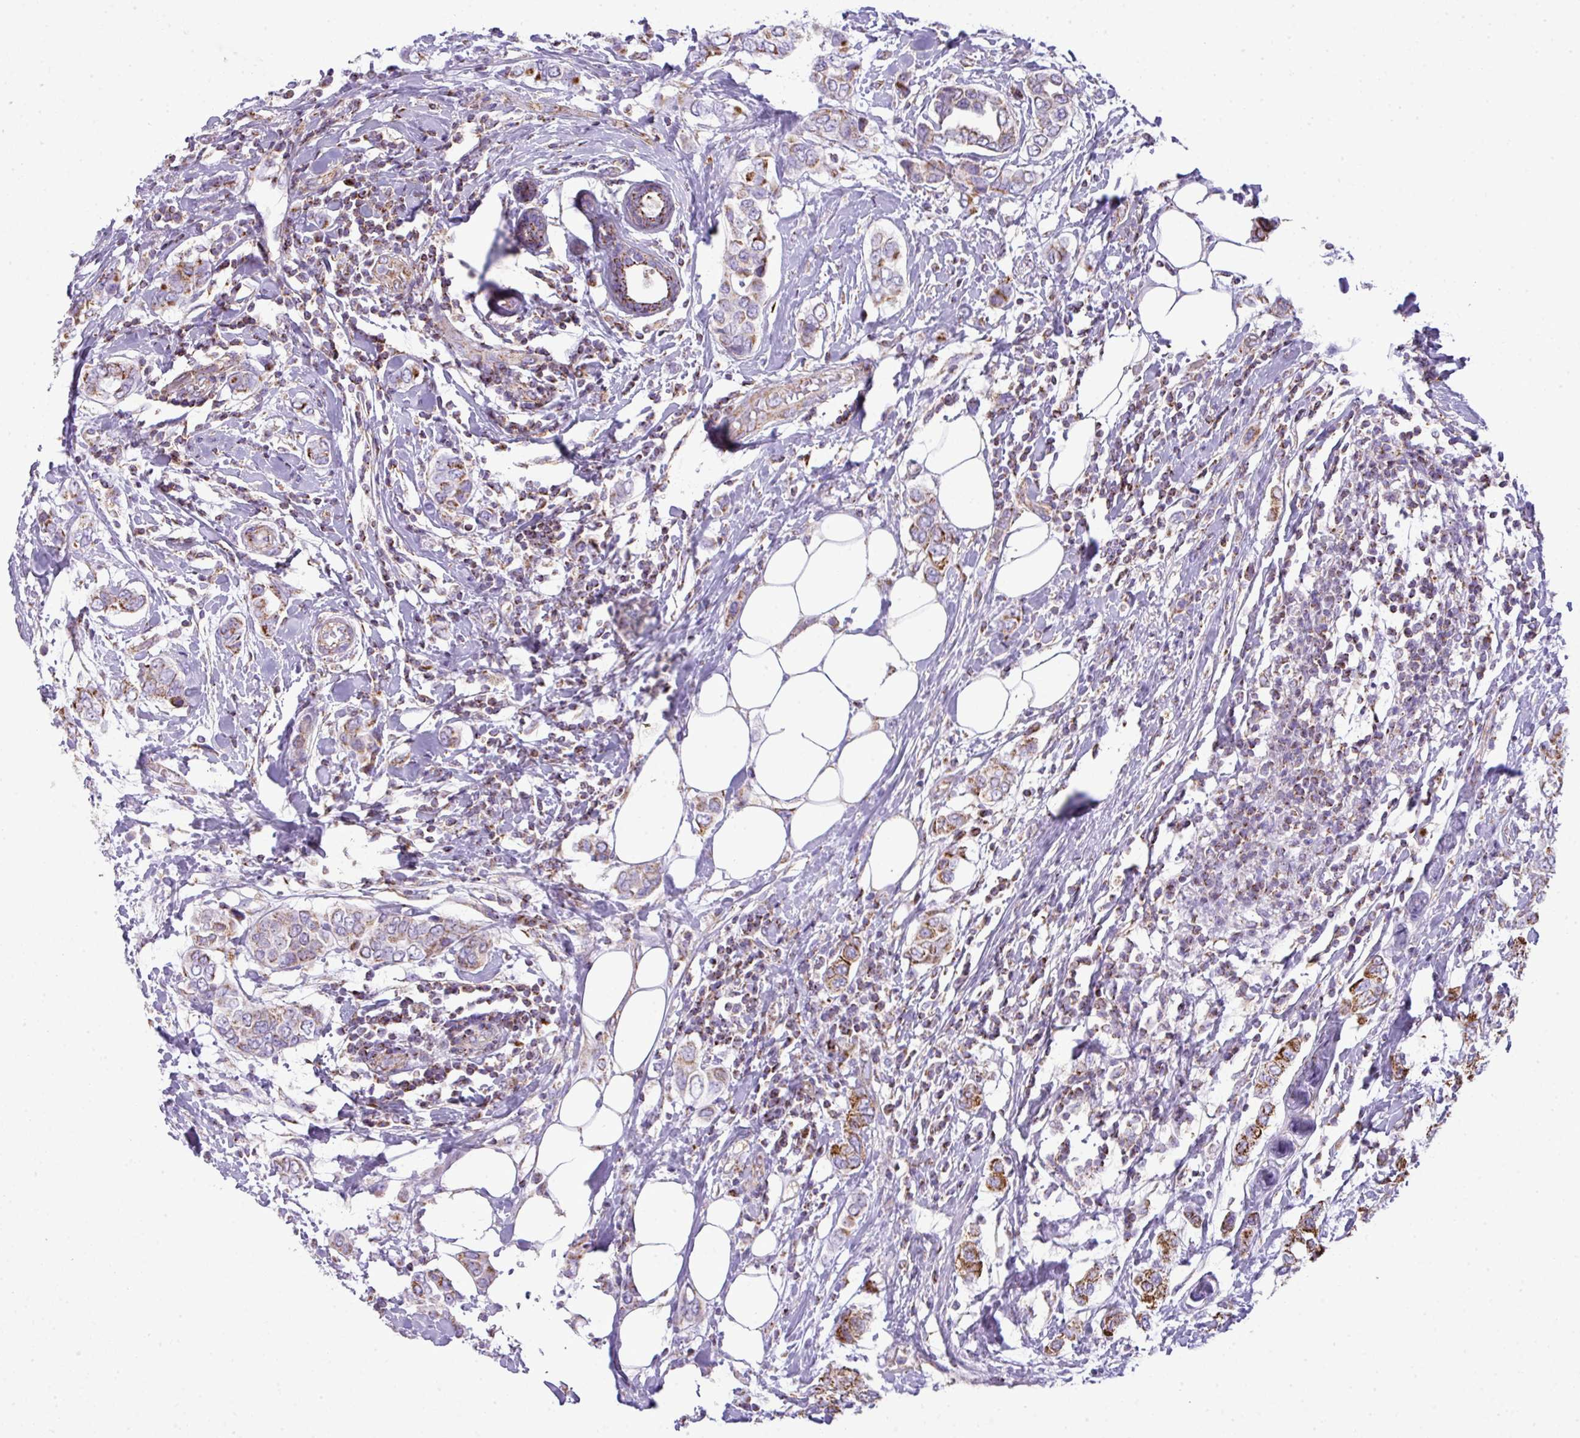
{"staining": {"intensity": "moderate", "quantity": ">75%", "location": "cytoplasmic/membranous"}, "tissue": "breast cancer", "cell_type": "Tumor cells", "image_type": "cancer", "snomed": [{"axis": "morphology", "description": "Lobular carcinoma"}, {"axis": "topography", "description": "Breast"}], "caption": "Brown immunohistochemical staining in breast cancer shows moderate cytoplasmic/membranous positivity in approximately >75% of tumor cells. (Stains: DAB in brown, nuclei in blue, Microscopy: brightfield microscopy at high magnification).", "gene": "ZNF81", "patient": {"sex": "female", "age": 51}}